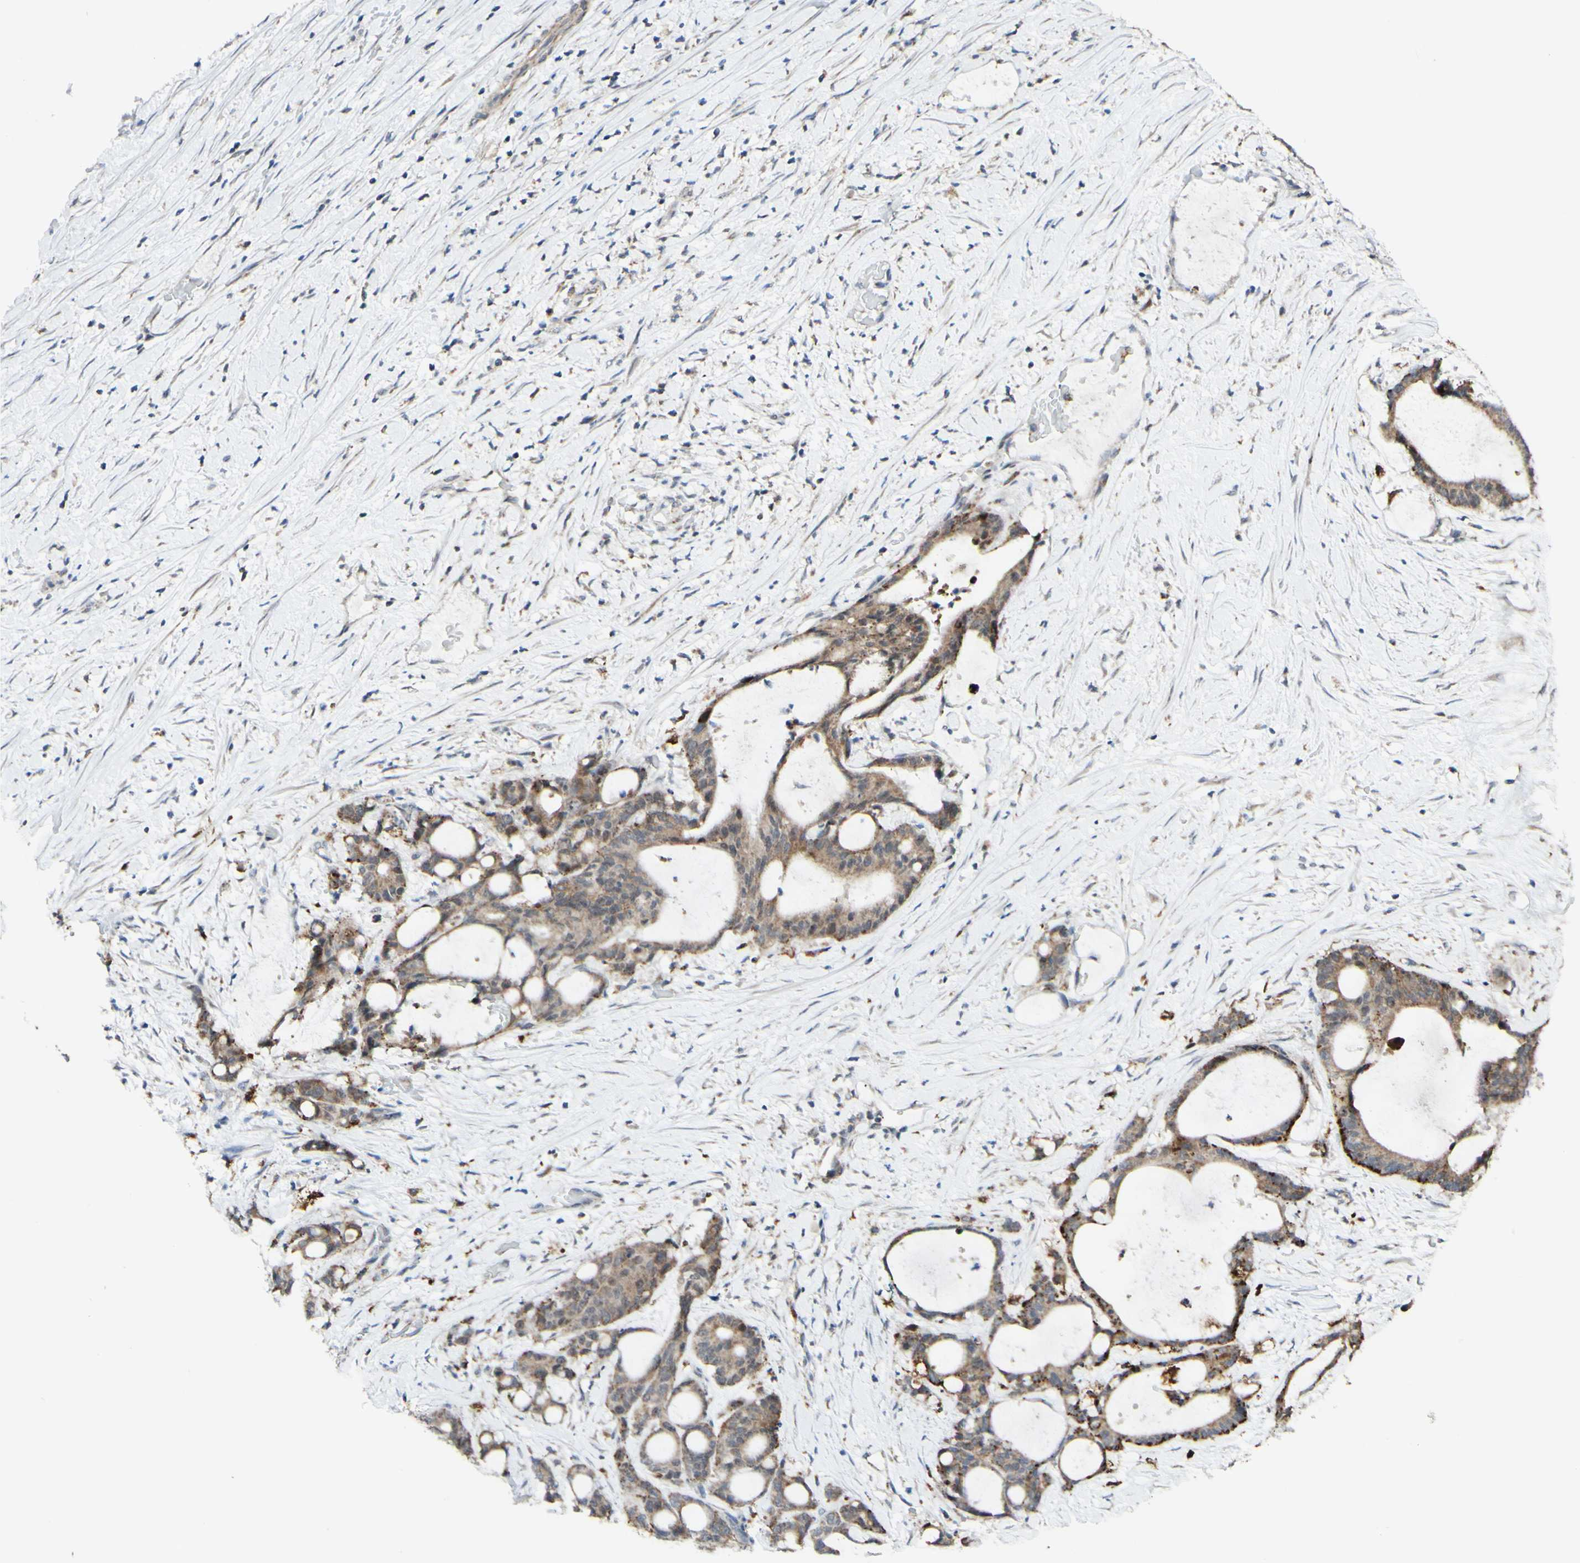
{"staining": {"intensity": "moderate", "quantity": ">75%", "location": "cytoplasmic/membranous"}, "tissue": "liver cancer", "cell_type": "Tumor cells", "image_type": "cancer", "snomed": [{"axis": "morphology", "description": "Cholangiocarcinoma"}, {"axis": "topography", "description": "Liver"}], "caption": "Liver cancer (cholangiocarcinoma) was stained to show a protein in brown. There is medium levels of moderate cytoplasmic/membranous staining in about >75% of tumor cells.", "gene": "DHRS3", "patient": {"sex": "female", "age": 73}}